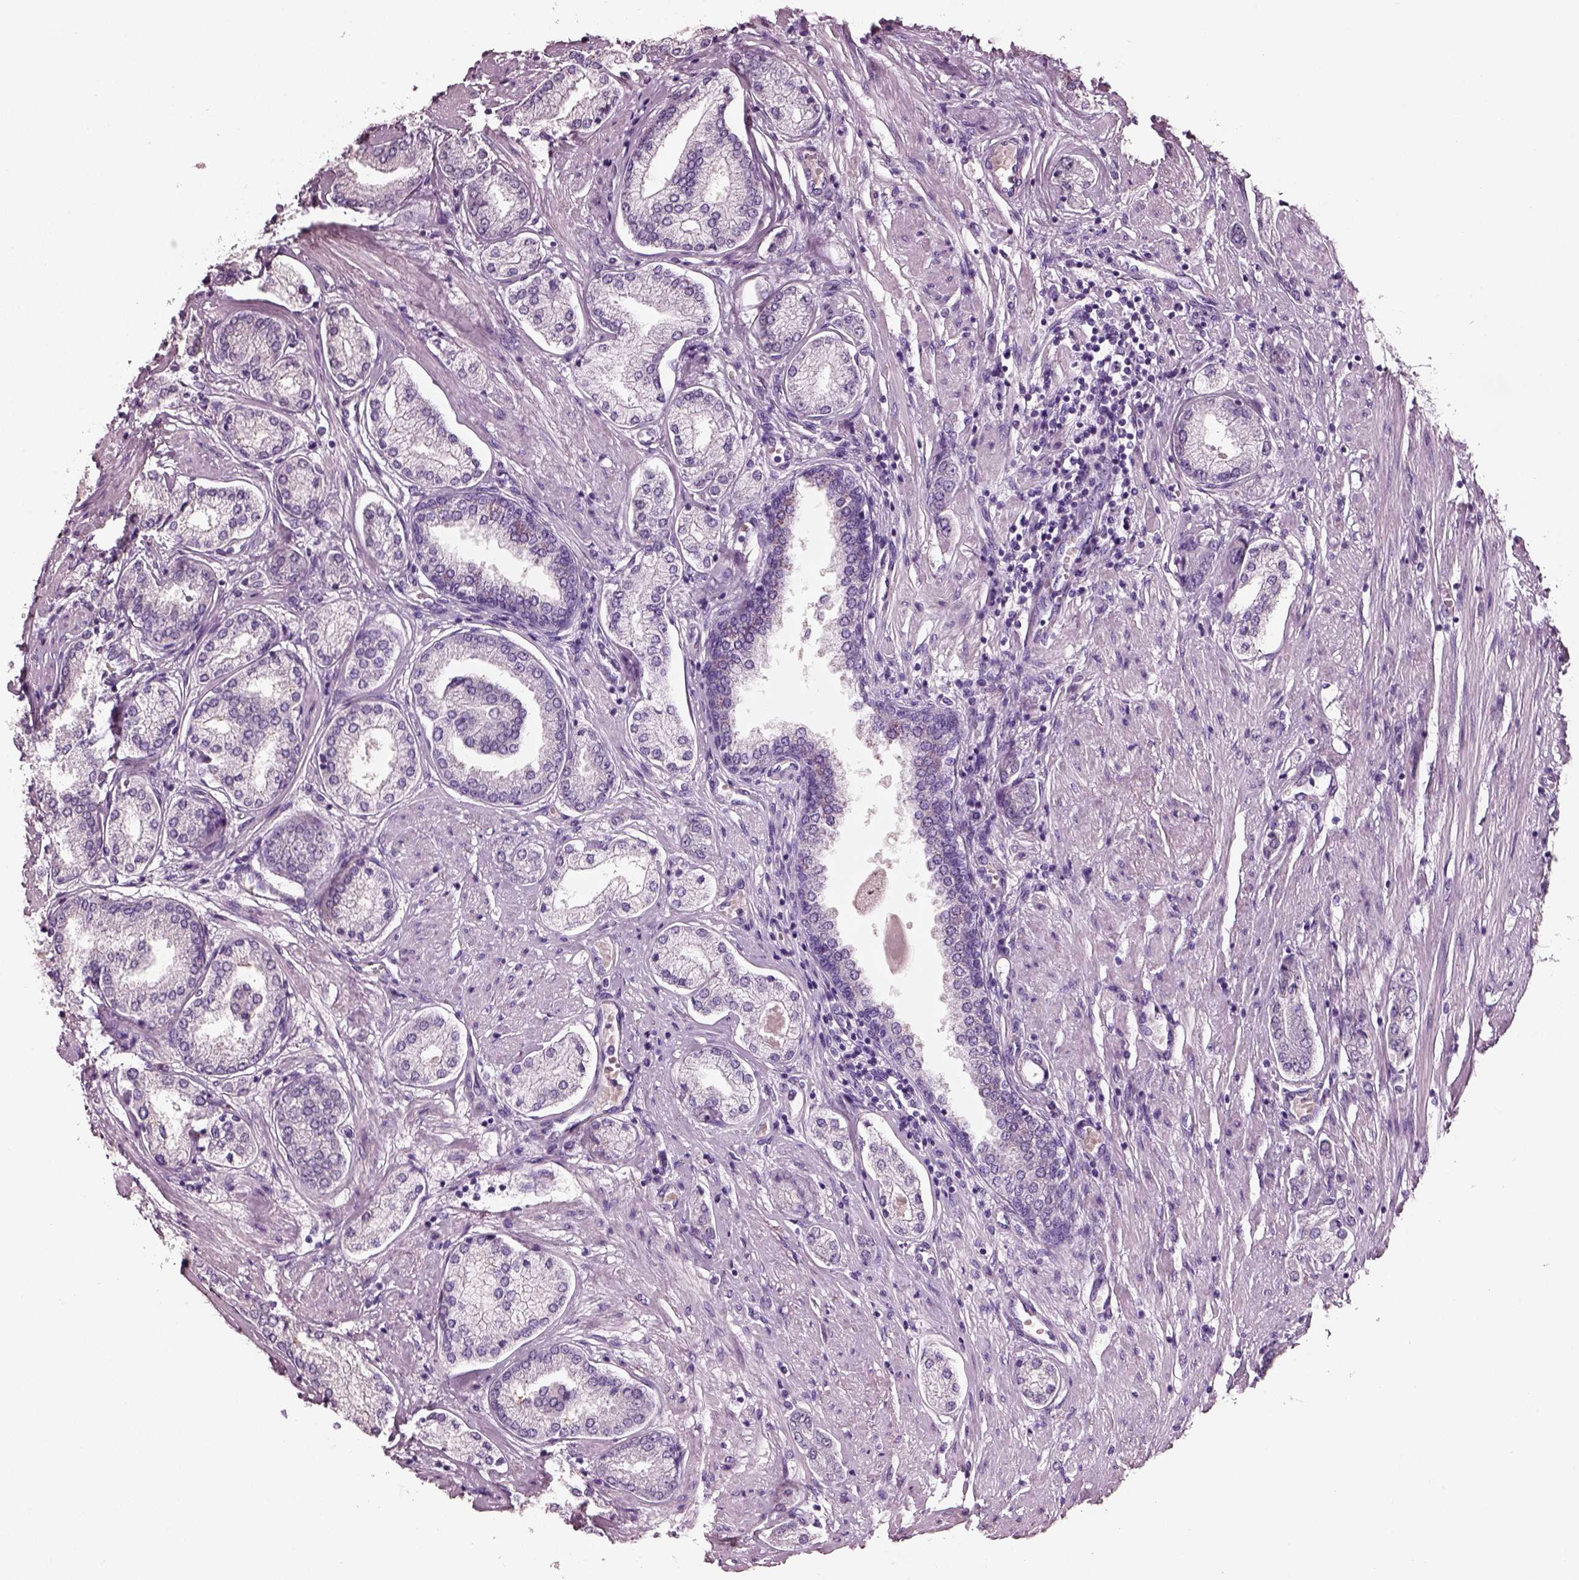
{"staining": {"intensity": "negative", "quantity": "none", "location": "none"}, "tissue": "prostate cancer", "cell_type": "Tumor cells", "image_type": "cancer", "snomed": [{"axis": "morphology", "description": "Adenocarcinoma, NOS"}, {"axis": "topography", "description": "Prostate"}], "caption": "Immunohistochemistry (IHC) of human prostate cancer exhibits no staining in tumor cells.", "gene": "ELSPBP1", "patient": {"sex": "male", "age": 63}}